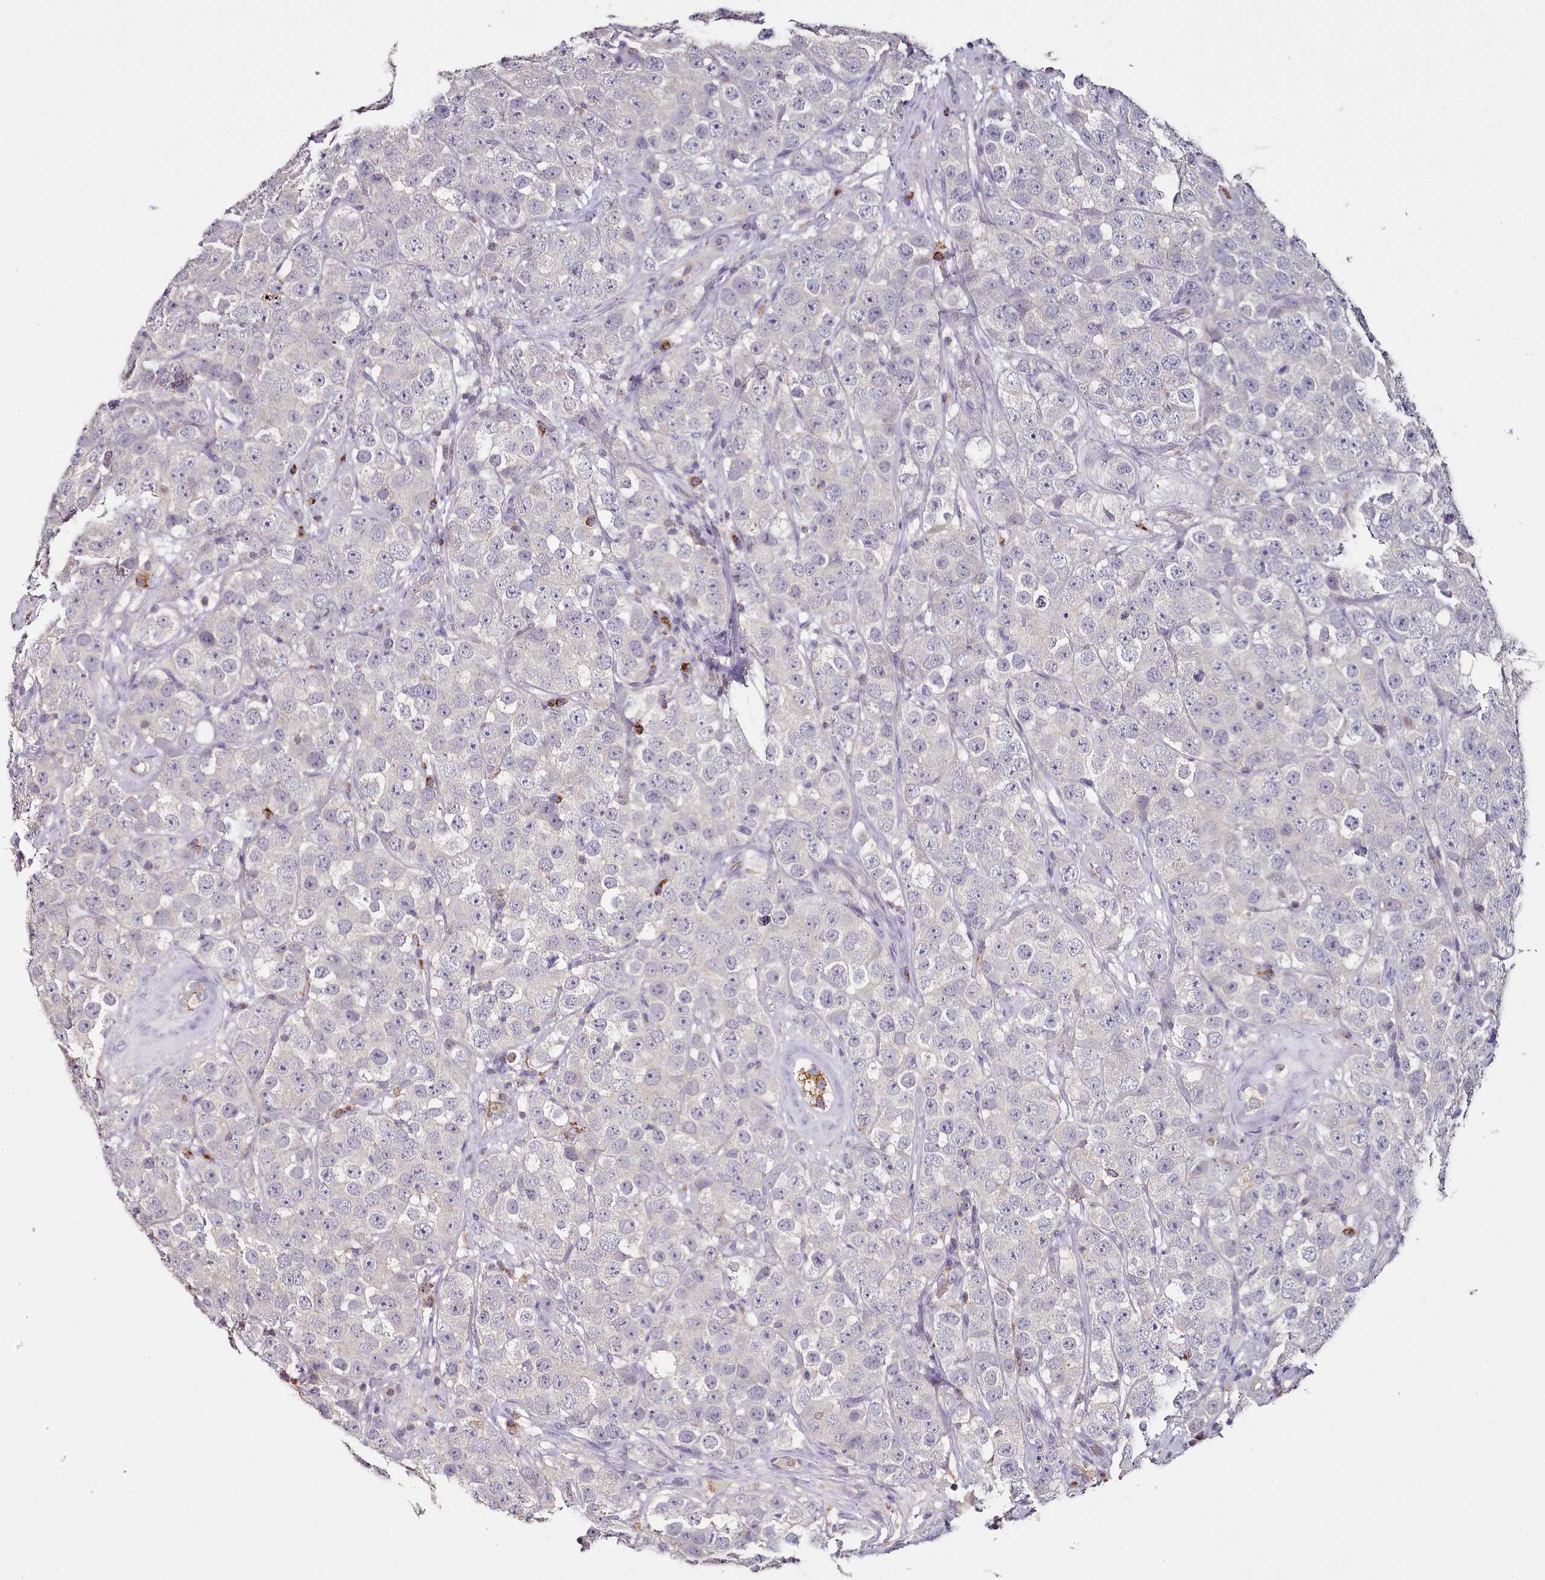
{"staining": {"intensity": "negative", "quantity": "none", "location": "none"}, "tissue": "testis cancer", "cell_type": "Tumor cells", "image_type": "cancer", "snomed": [{"axis": "morphology", "description": "Seminoma, NOS"}, {"axis": "topography", "description": "Testis"}], "caption": "Tumor cells show no significant protein positivity in testis cancer.", "gene": "ACSS1", "patient": {"sex": "male", "age": 28}}